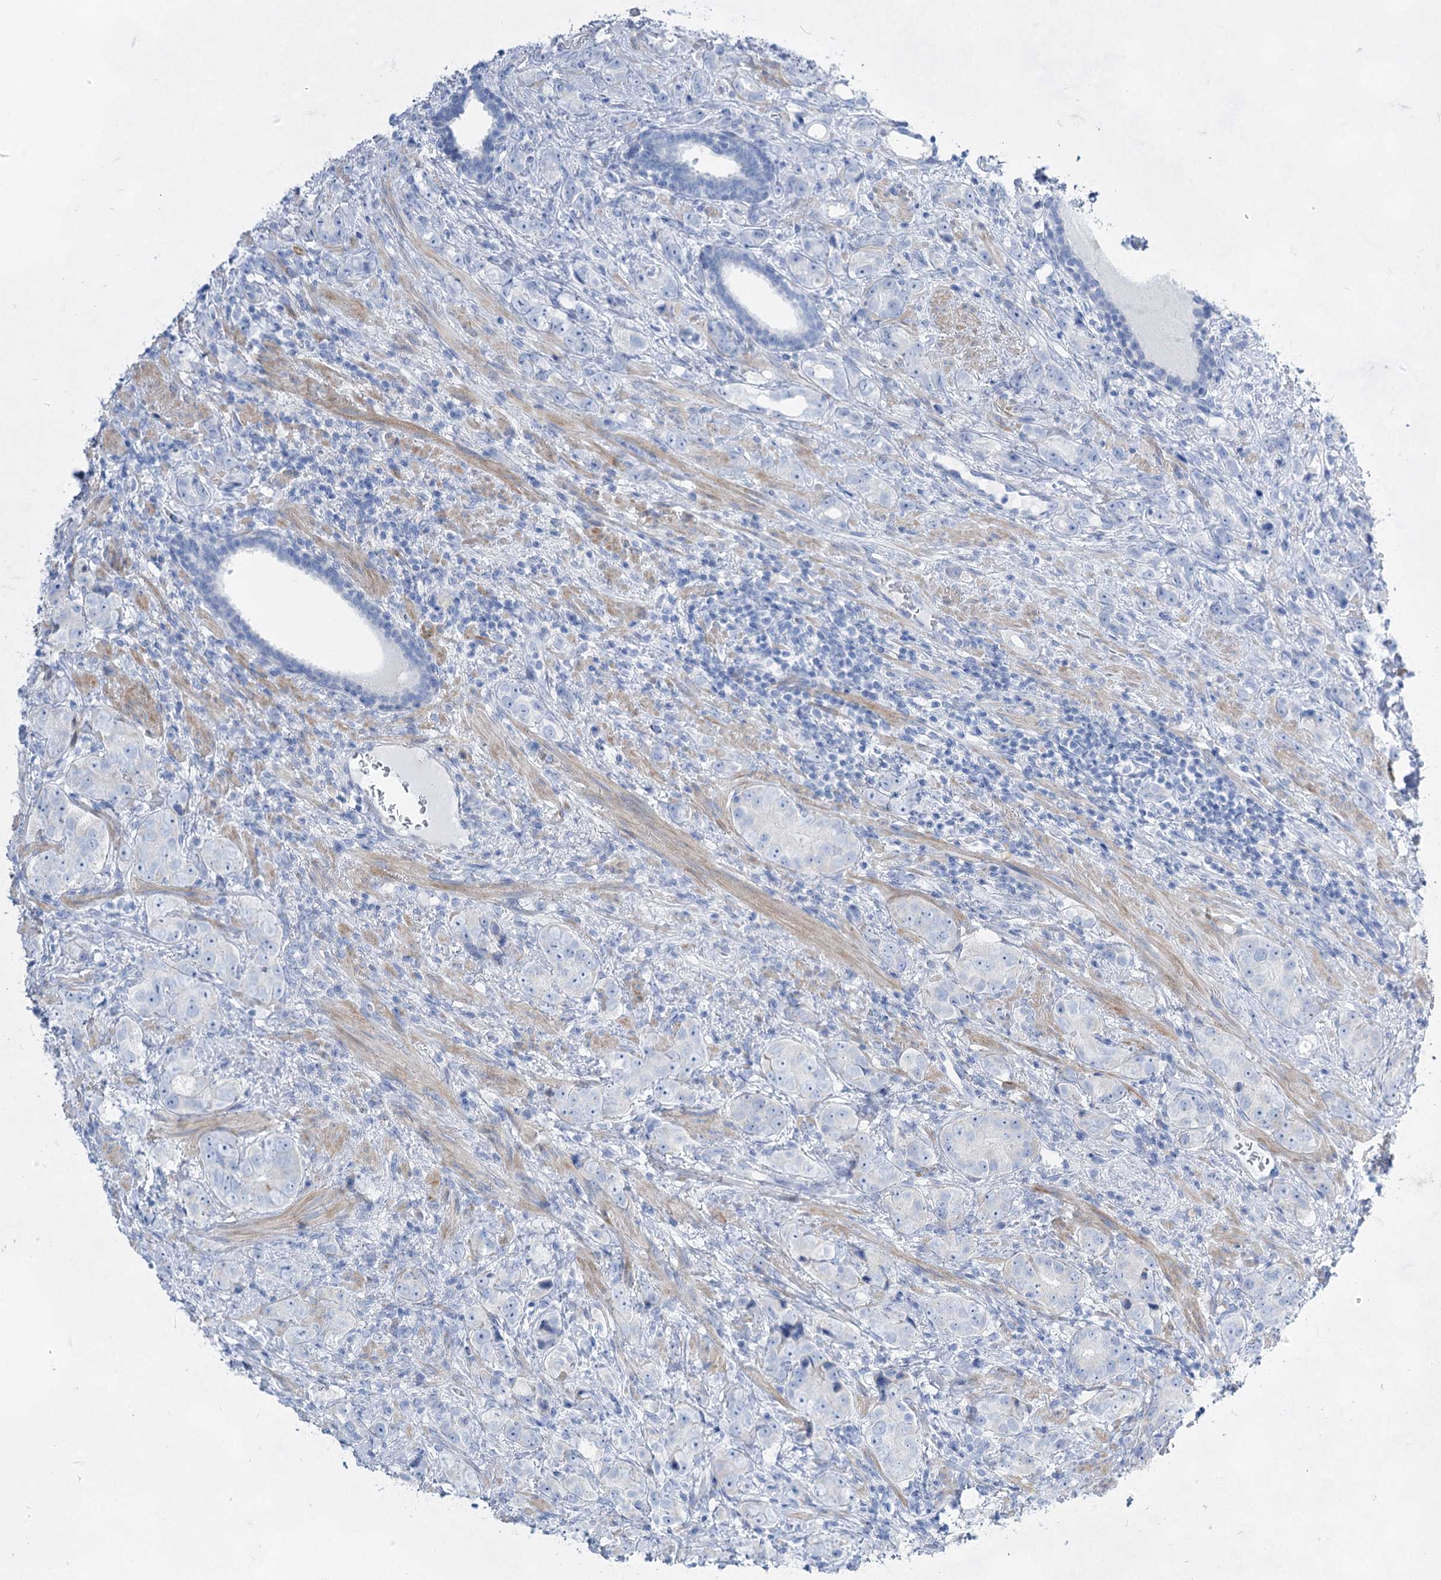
{"staining": {"intensity": "negative", "quantity": "none", "location": "none"}, "tissue": "prostate cancer", "cell_type": "Tumor cells", "image_type": "cancer", "snomed": [{"axis": "morphology", "description": "Adenocarcinoma, High grade"}, {"axis": "topography", "description": "Prostate"}], "caption": "High magnification brightfield microscopy of high-grade adenocarcinoma (prostate) stained with DAB (3,3'-diaminobenzidine) (brown) and counterstained with hematoxylin (blue): tumor cells show no significant expression. (DAB immunohistochemistry, high magnification).", "gene": "ACRV1", "patient": {"sex": "male", "age": 63}}